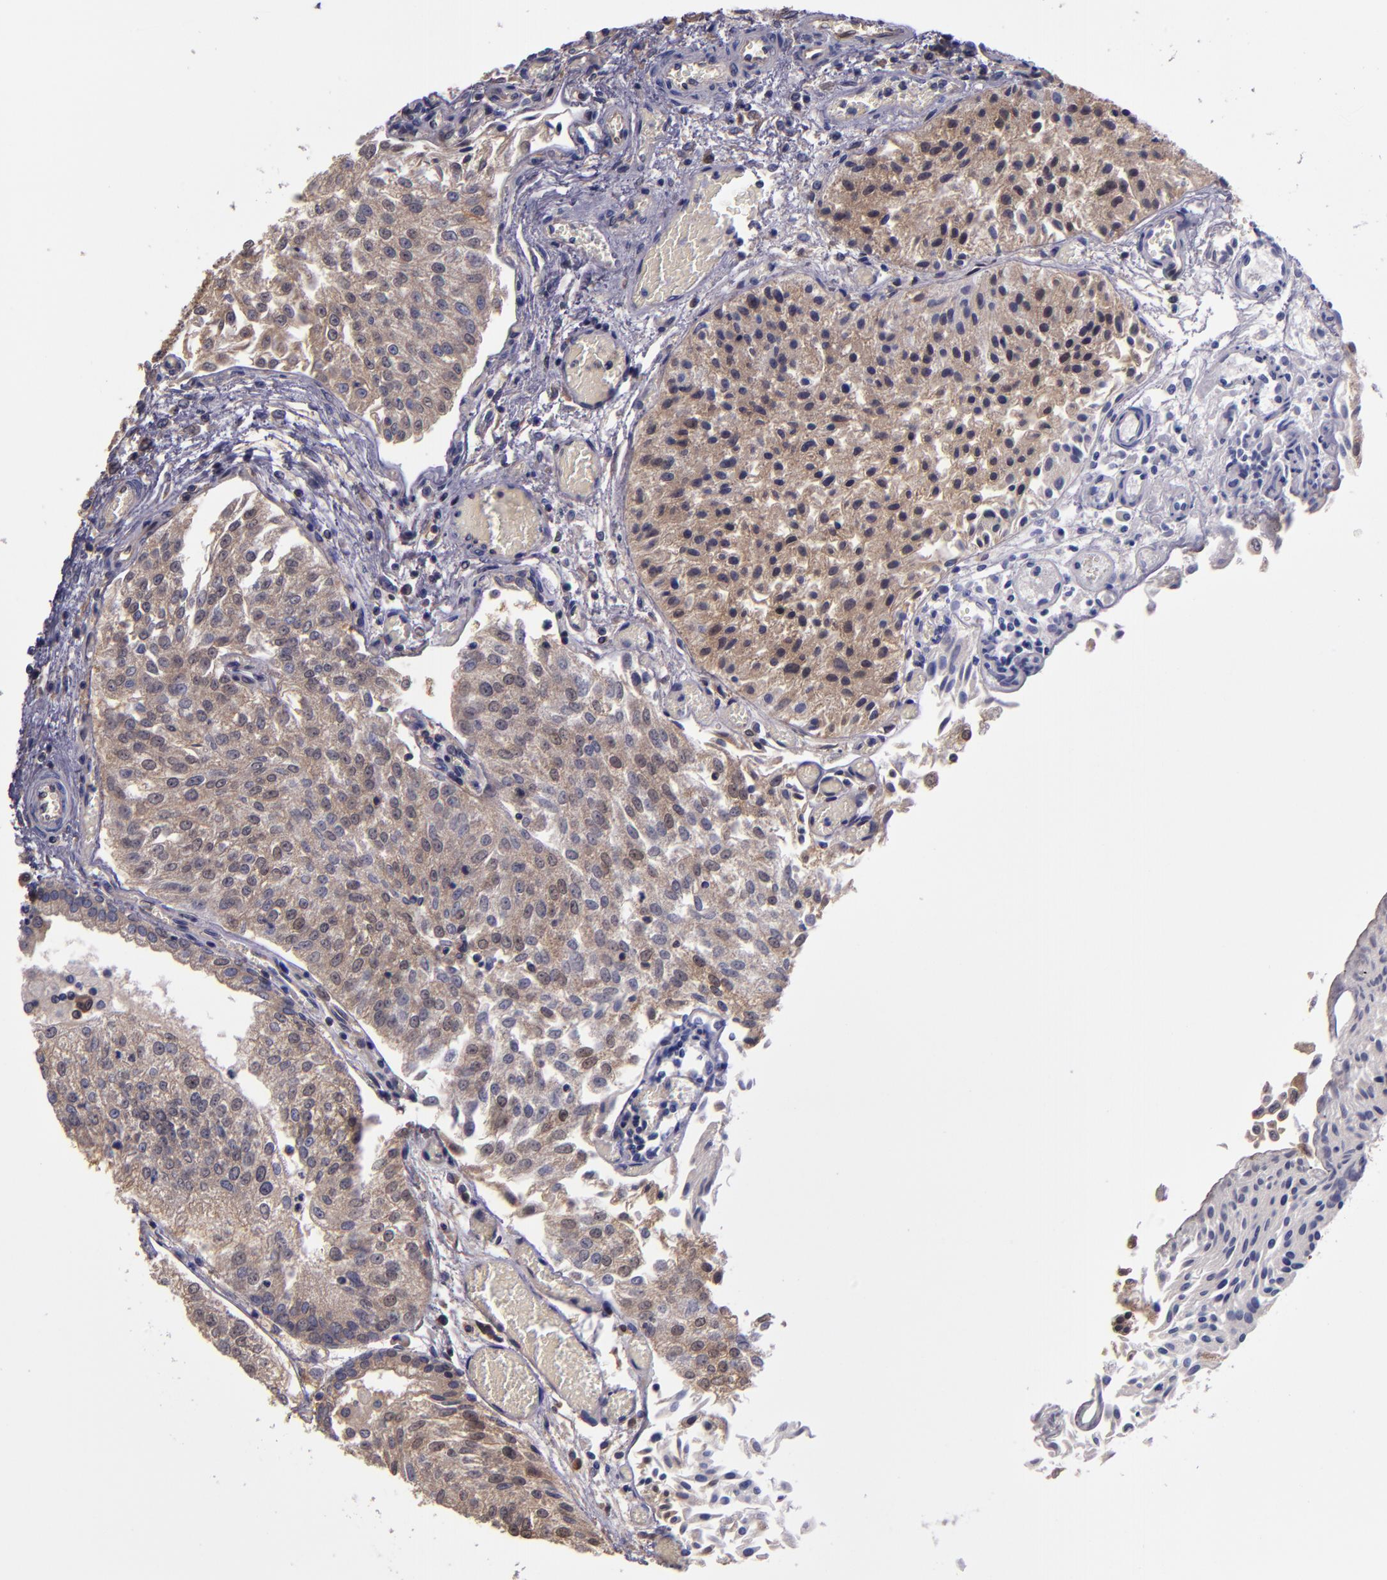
{"staining": {"intensity": "weak", "quantity": ">75%", "location": "cytoplasmic/membranous"}, "tissue": "urothelial cancer", "cell_type": "Tumor cells", "image_type": "cancer", "snomed": [{"axis": "morphology", "description": "Urothelial carcinoma, Low grade"}, {"axis": "topography", "description": "Urinary bladder"}], "caption": "This is an image of immunohistochemistry (IHC) staining of urothelial cancer, which shows weak positivity in the cytoplasmic/membranous of tumor cells.", "gene": "CARS1", "patient": {"sex": "male", "age": 86}}